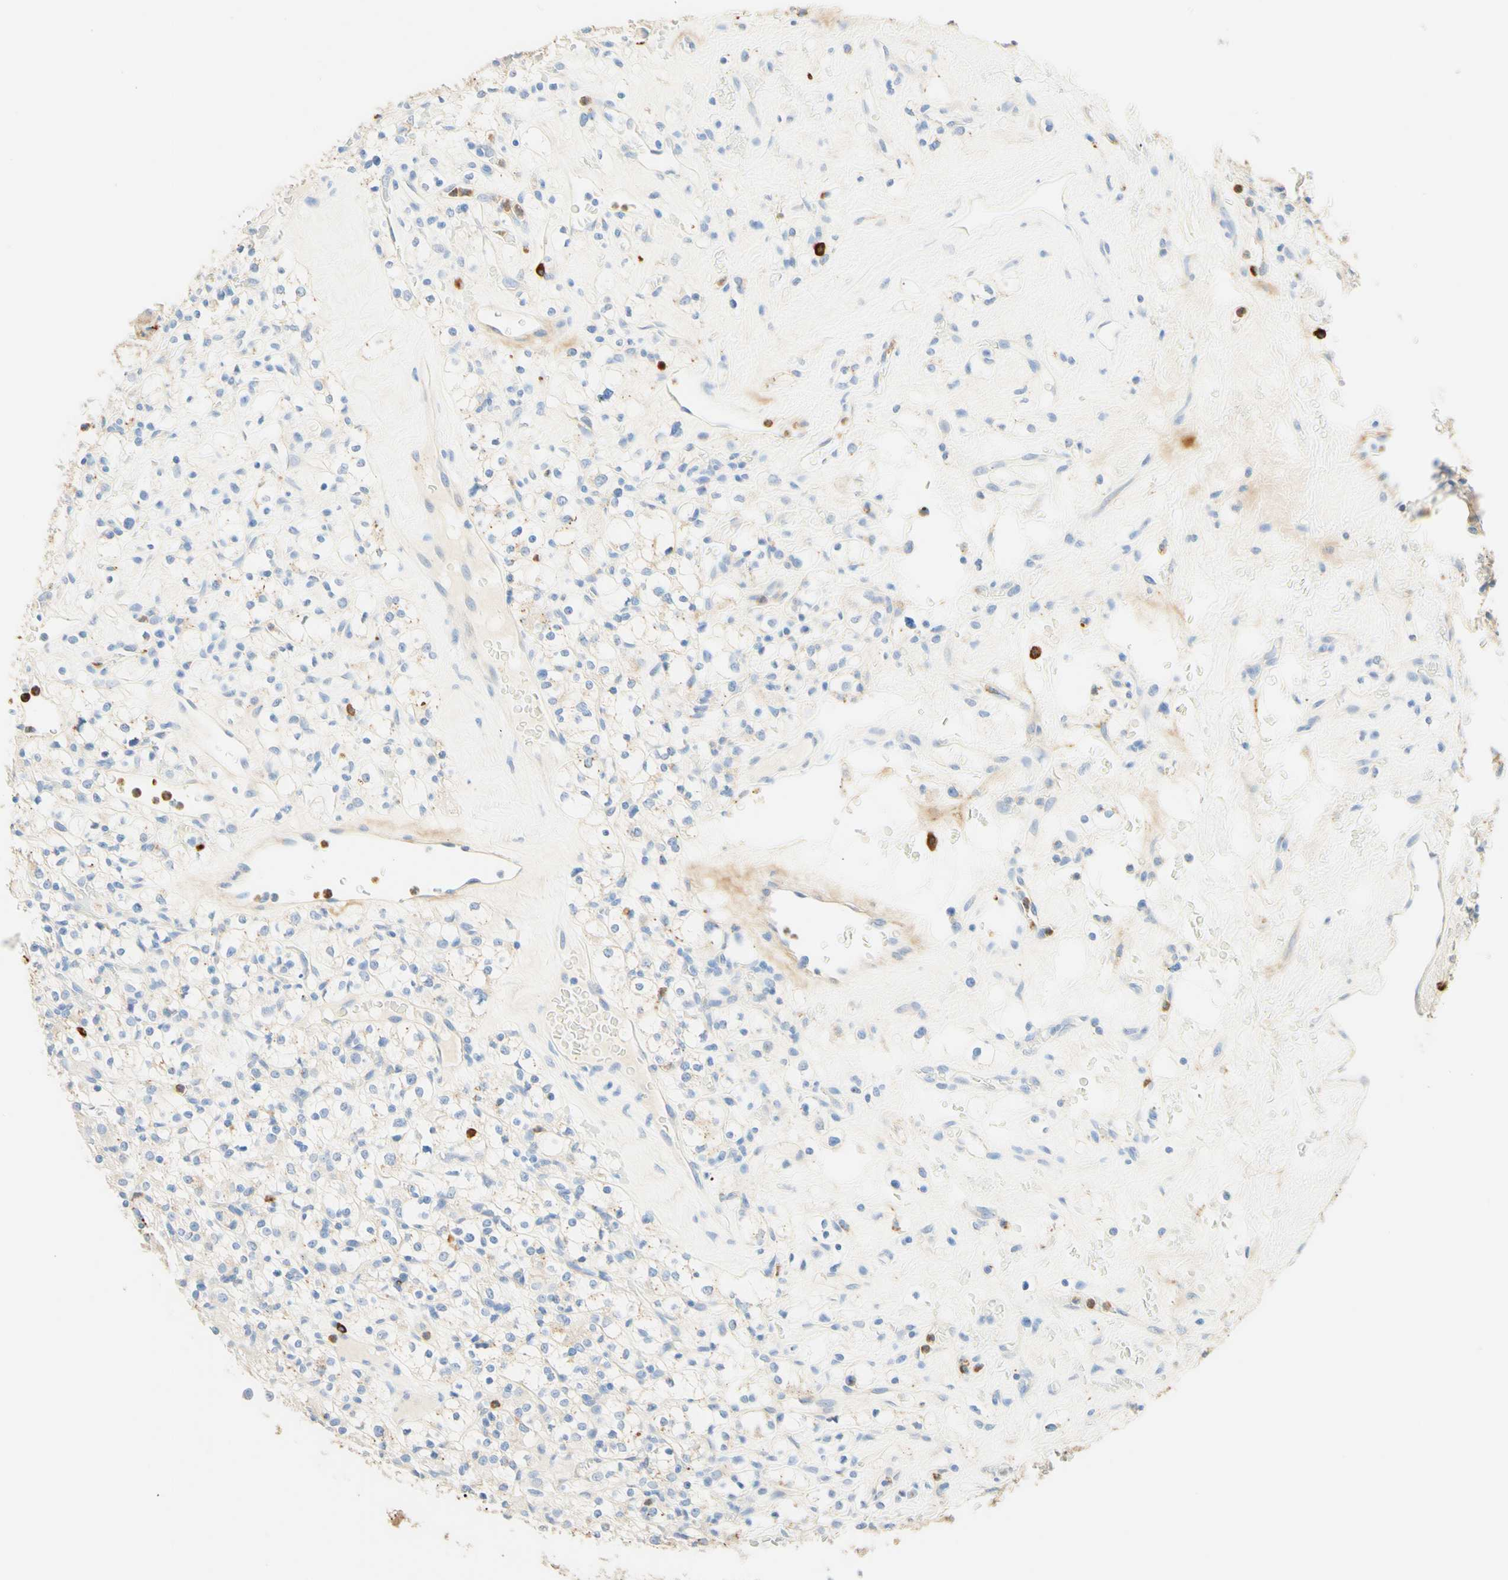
{"staining": {"intensity": "negative", "quantity": "none", "location": "none"}, "tissue": "renal cancer", "cell_type": "Tumor cells", "image_type": "cancer", "snomed": [{"axis": "morphology", "description": "Normal tissue, NOS"}, {"axis": "morphology", "description": "Adenocarcinoma, NOS"}, {"axis": "topography", "description": "Kidney"}], "caption": "IHC of adenocarcinoma (renal) displays no staining in tumor cells. The staining was performed using DAB to visualize the protein expression in brown, while the nuclei were stained in blue with hematoxylin (Magnification: 20x).", "gene": "CD63", "patient": {"sex": "female", "age": 72}}